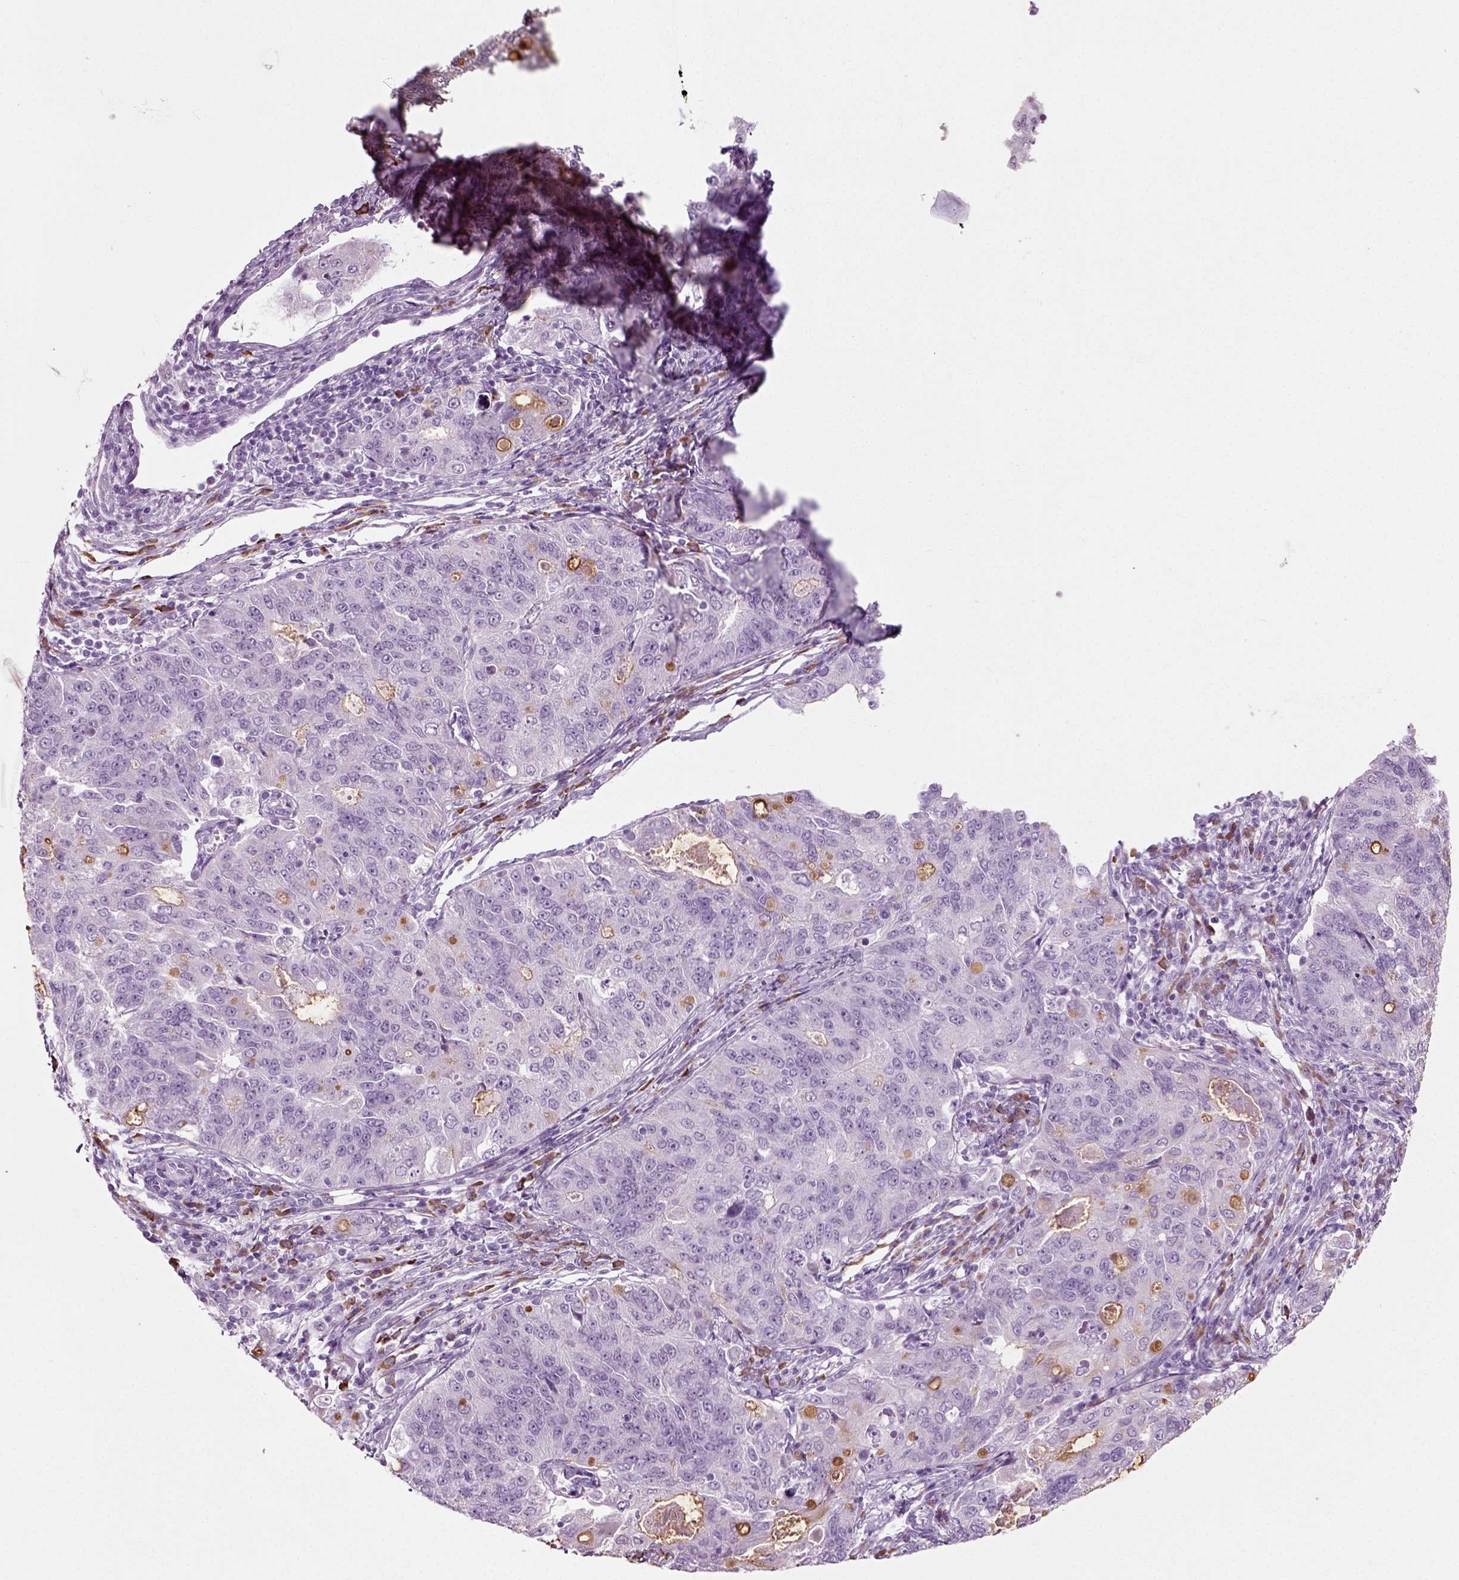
{"staining": {"intensity": "weak", "quantity": "<25%", "location": "cytoplasmic/membranous"}, "tissue": "endometrial cancer", "cell_type": "Tumor cells", "image_type": "cancer", "snomed": [{"axis": "morphology", "description": "Adenocarcinoma, NOS"}, {"axis": "topography", "description": "Endometrium"}], "caption": "This image is of adenocarcinoma (endometrial) stained with IHC to label a protein in brown with the nuclei are counter-stained blue. There is no expression in tumor cells.", "gene": "SLC26A8", "patient": {"sex": "female", "age": 43}}